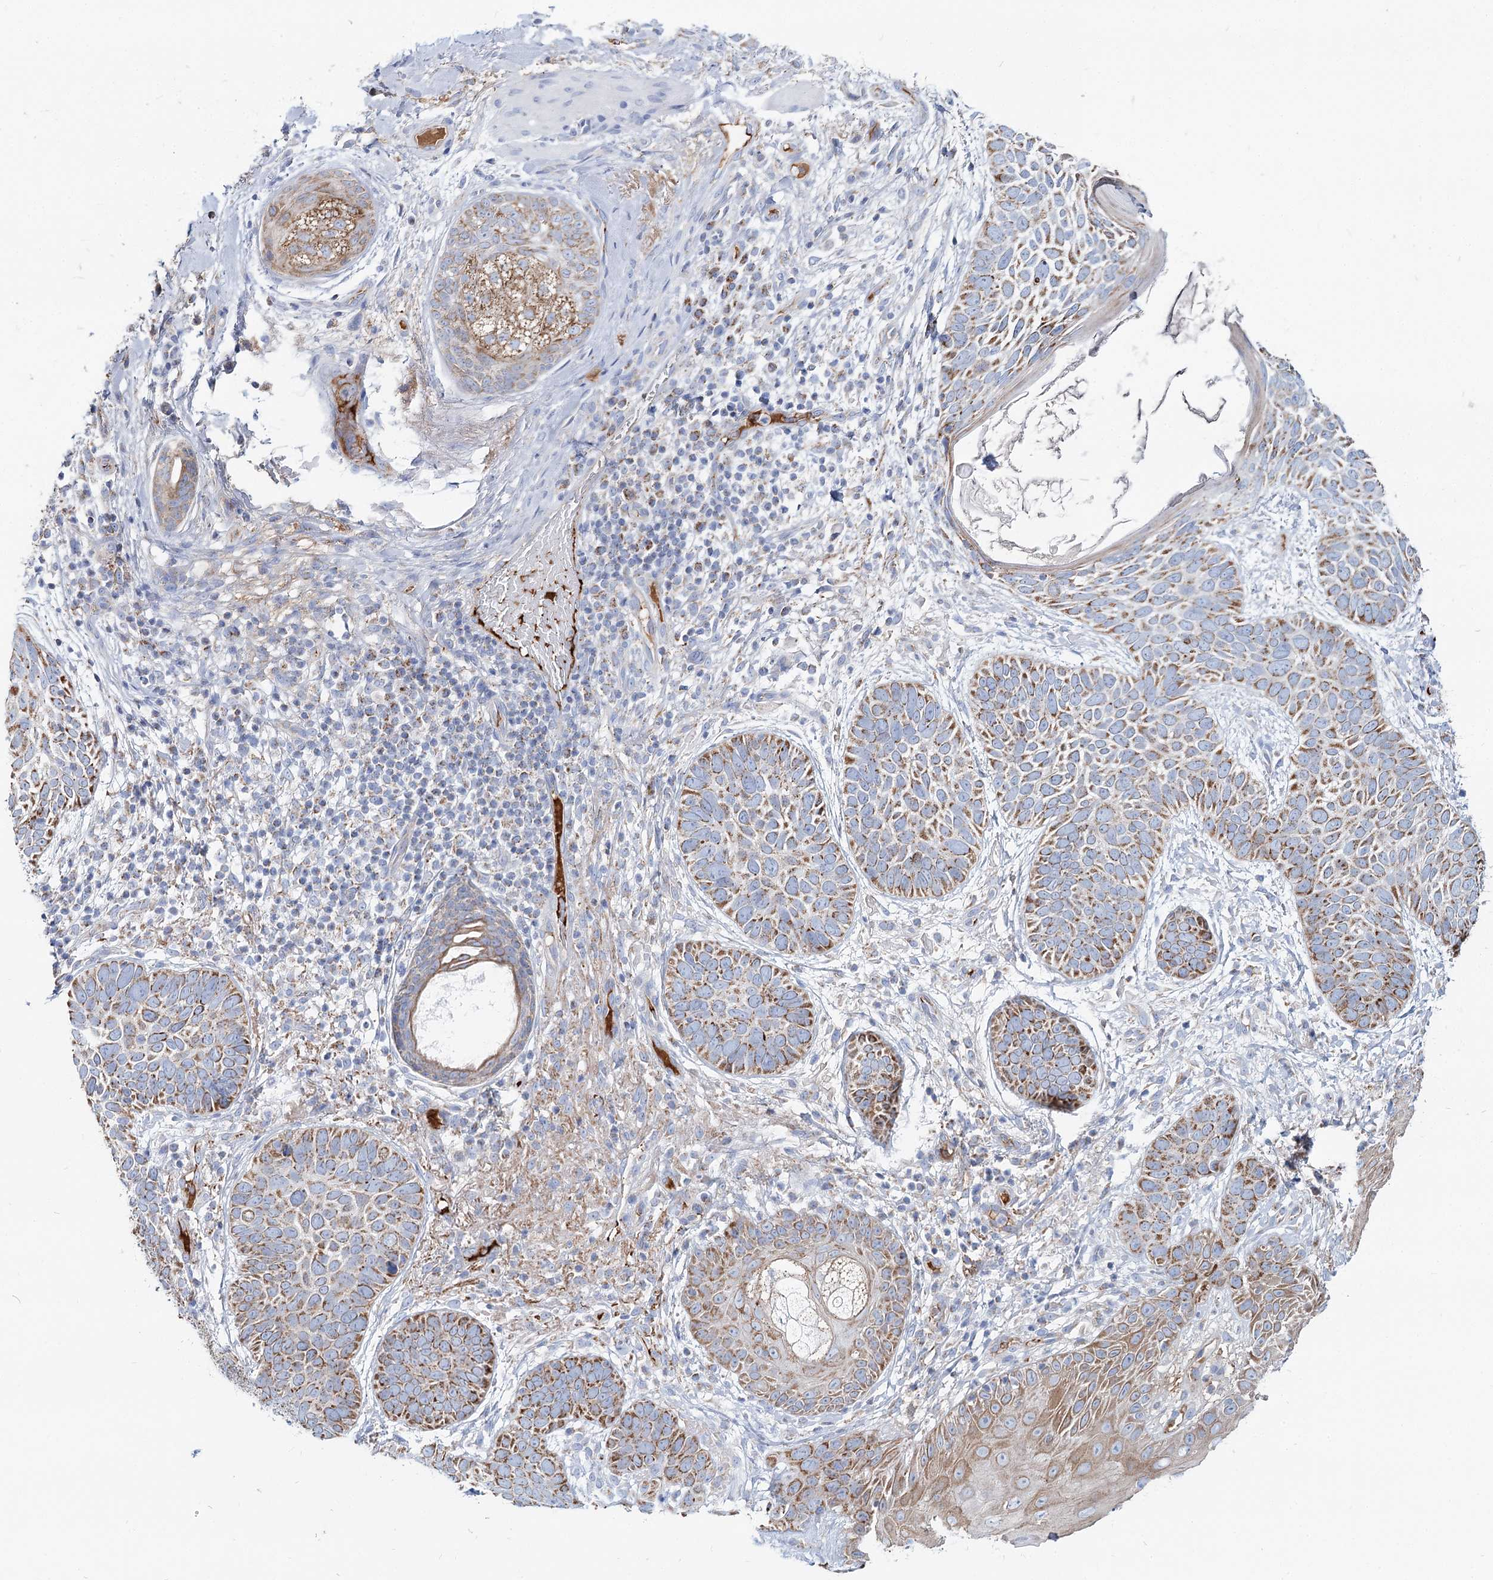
{"staining": {"intensity": "moderate", "quantity": "25%-75%", "location": "cytoplasmic/membranous"}, "tissue": "skin cancer", "cell_type": "Tumor cells", "image_type": "cancer", "snomed": [{"axis": "morphology", "description": "Basal cell carcinoma"}, {"axis": "topography", "description": "Skin"}], "caption": "Human basal cell carcinoma (skin) stained with a protein marker shows moderate staining in tumor cells.", "gene": "MCCC2", "patient": {"sex": "male", "age": 85}}